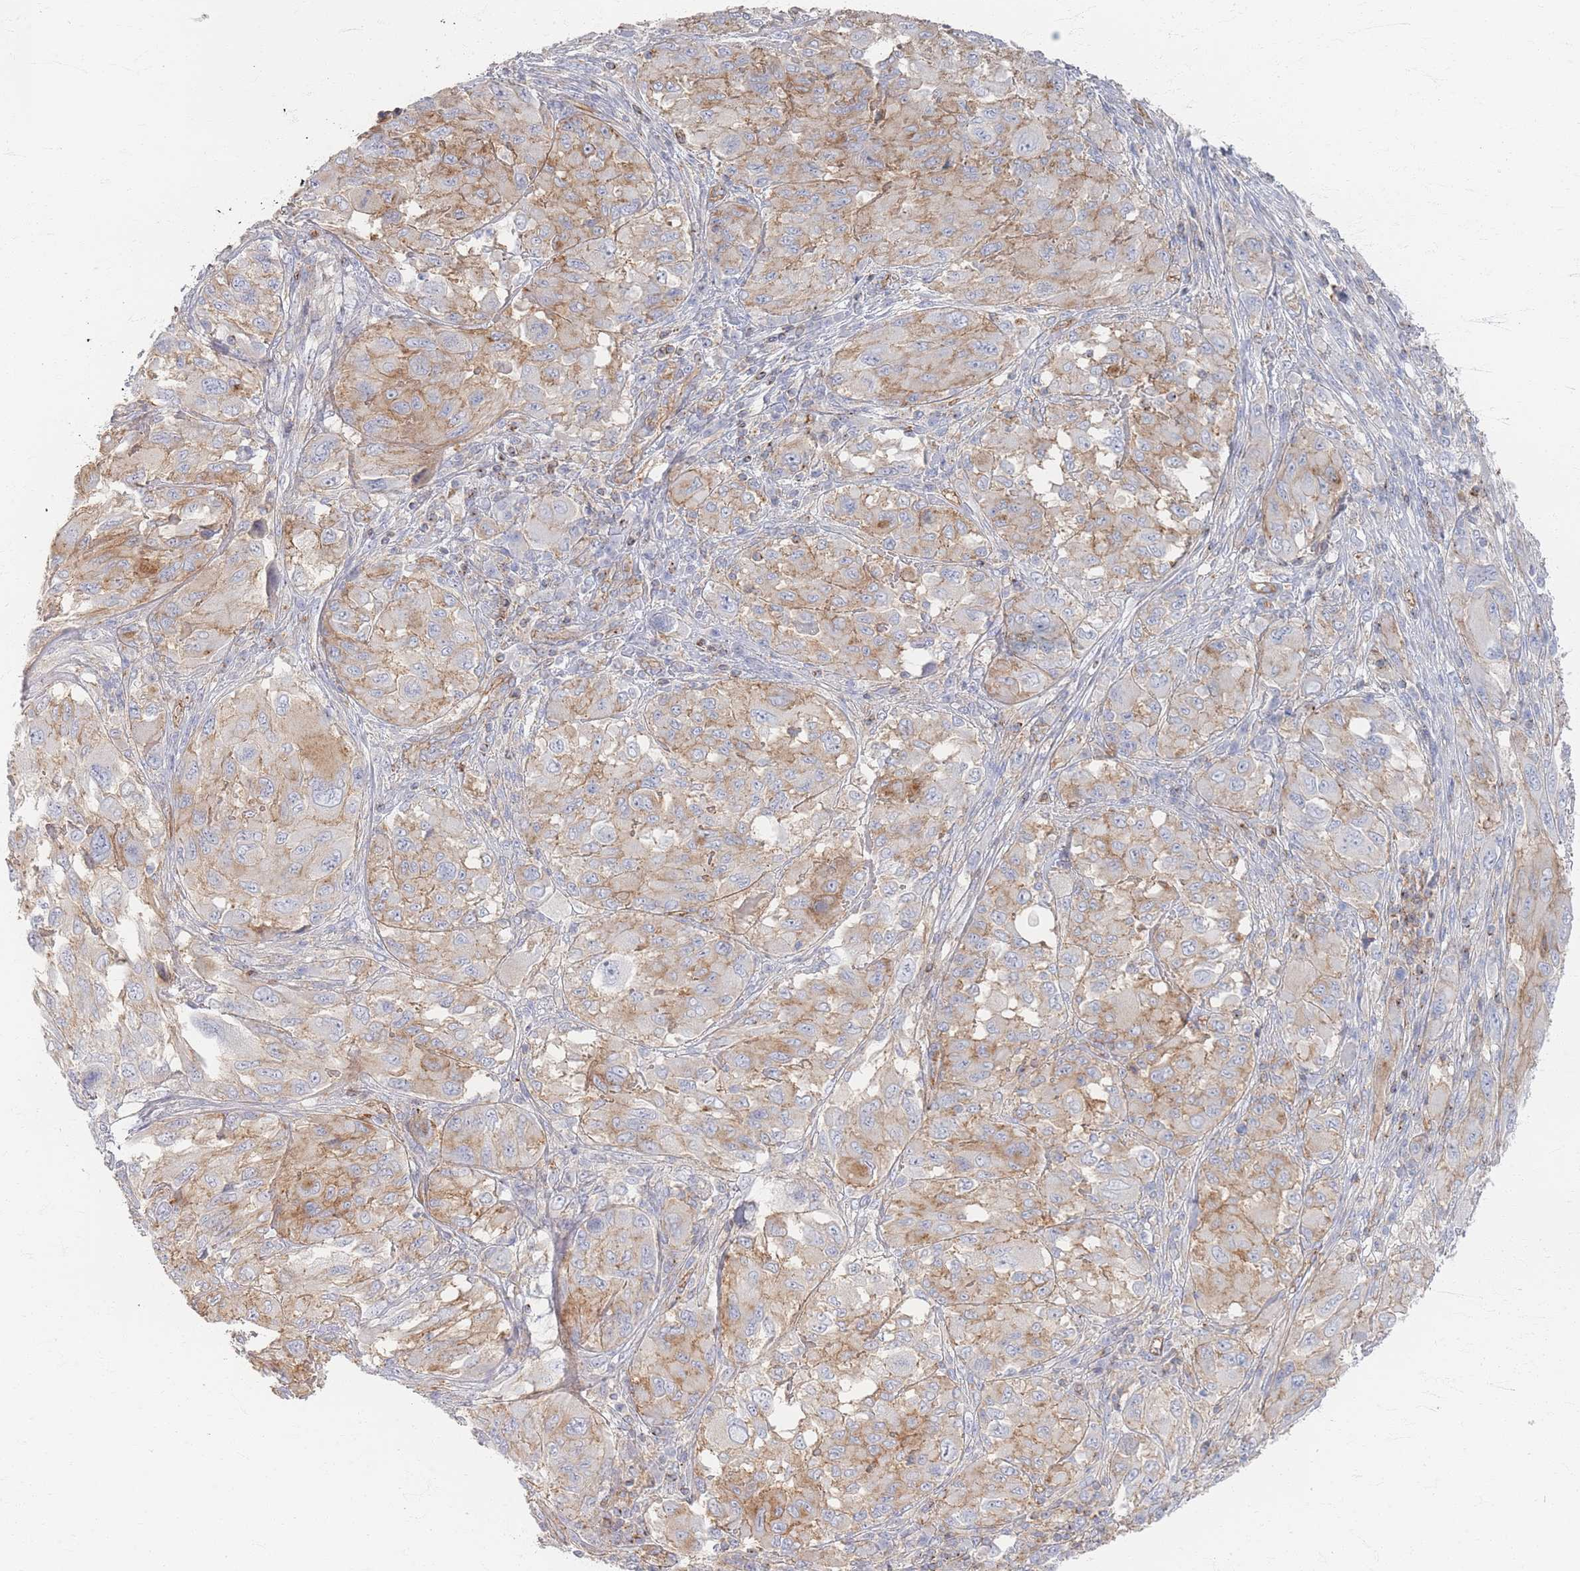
{"staining": {"intensity": "moderate", "quantity": "25%-75%", "location": "cytoplasmic/membranous"}, "tissue": "melanoma", "cell_type": "Tumor cells", "image_type": "cancer", "snomed": [{"axis": "morphology", "description": "Malignant melanoma, NOS"}, {"axis": "topography", "description": "Skin"}], "caption": "A brown stain labels moderate cytoplasmic/membranous positivity of a protein in malignant melanoma tumor cells. (Stains: DAB (3,3'-diaminobenzidine) in brown, nuclei in blue, Microscopy: brightfield microscopy at high magnification).", "gene": "GNB1", "patient": {"sex": "female", "age": 91}}